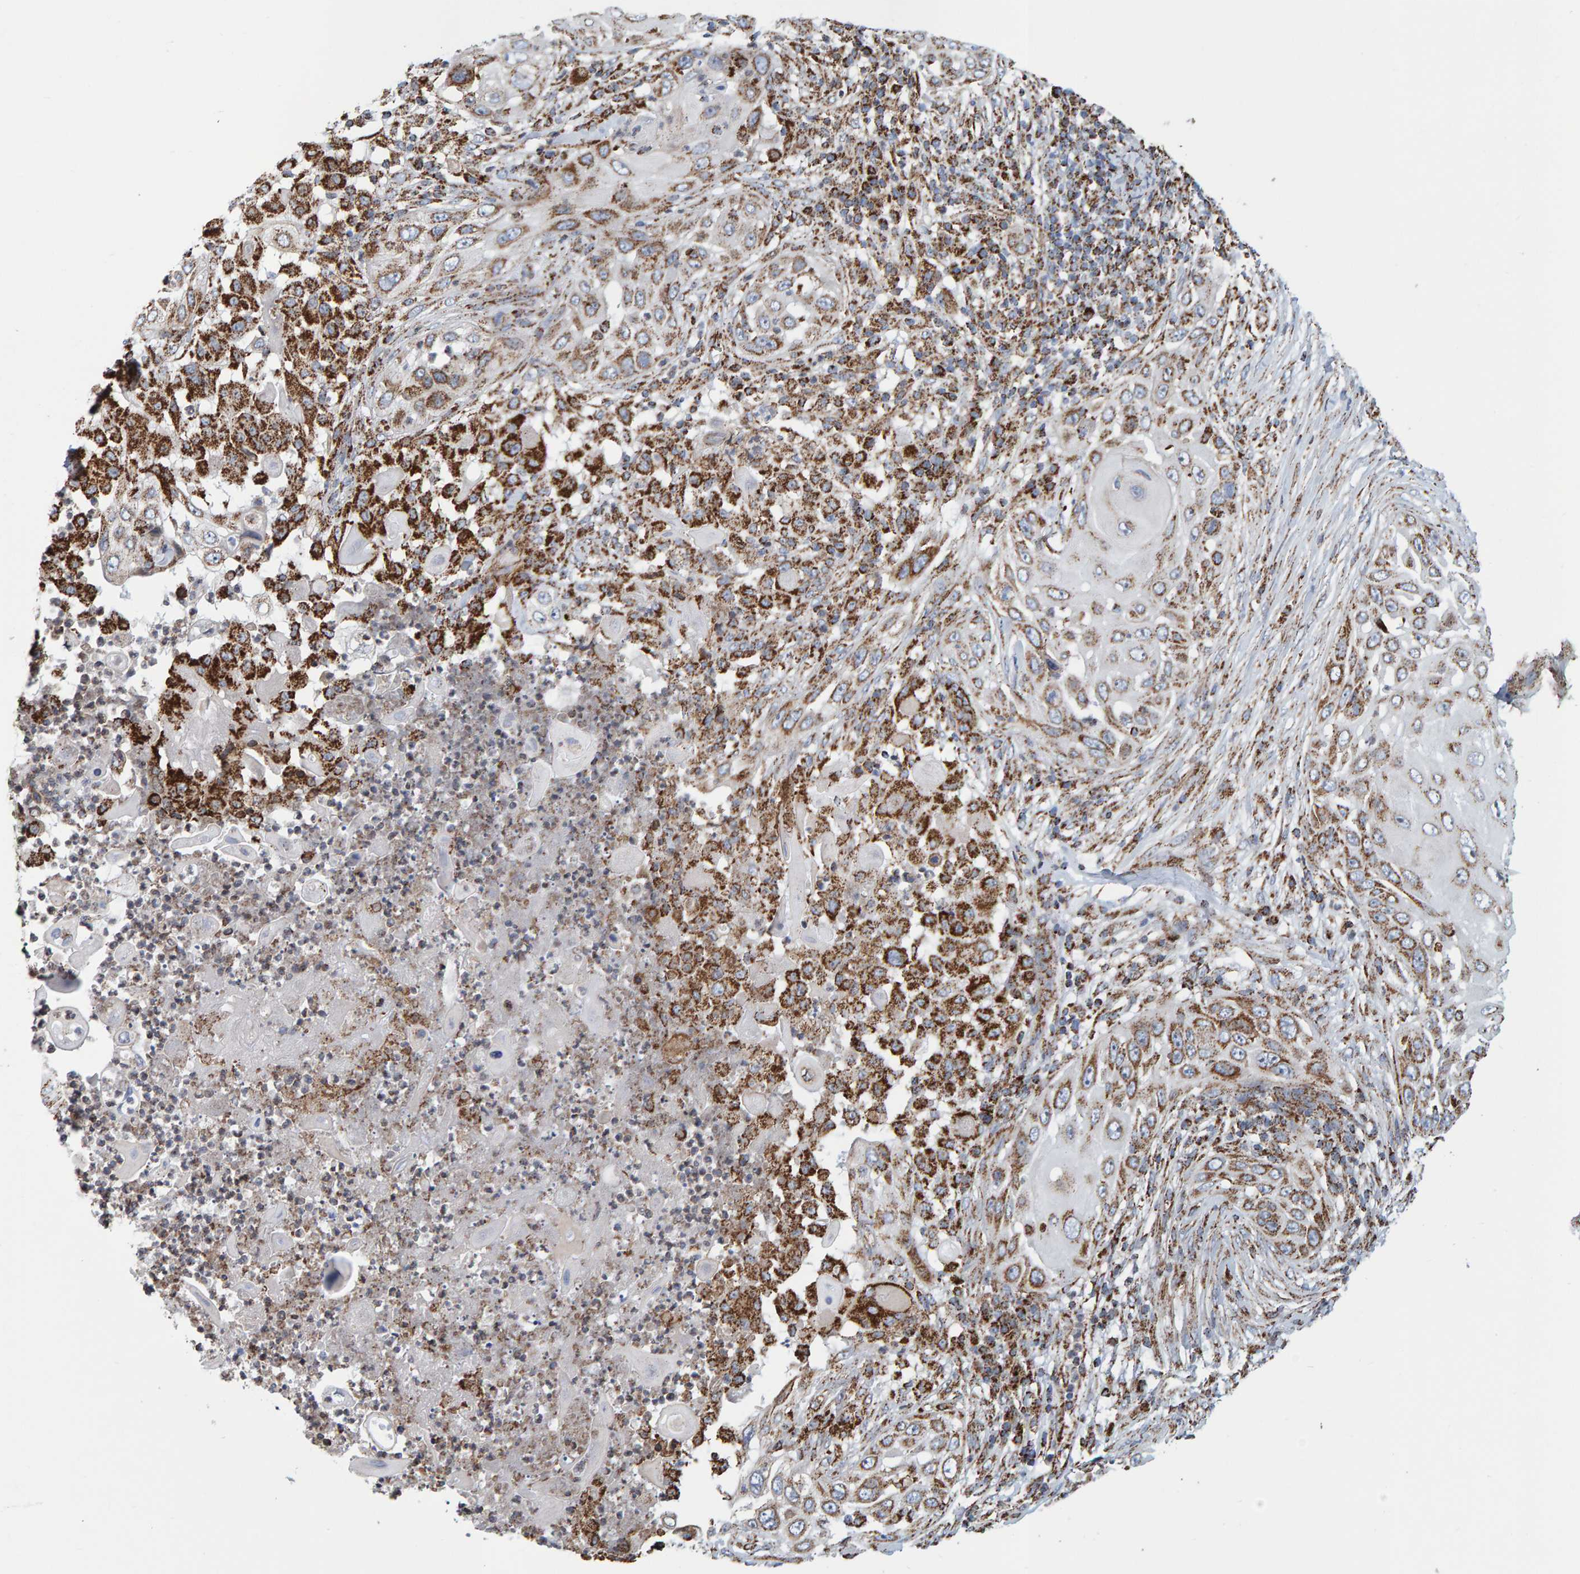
{"staining": {"intensity": "strong", "quantity": "25%-75%", "location": "cytoplasmic/membranous"}, "tissue": "skin cancer", "cell_type": "Tumor cells", "image_type": "cancer", "snomed": [{"axis": "morphology", "description": "Squamous cell carcinoma, NOS"}, {"axis": "topography", "description": "Skin"}], "caption": "Skin squamous cell carcinoma stained for a protein demonstrates strong cytoplasmic/membranous positivity in tumor cells.", "gene": "MRPL45", "patient": {"sex": "female", "age": 44}}